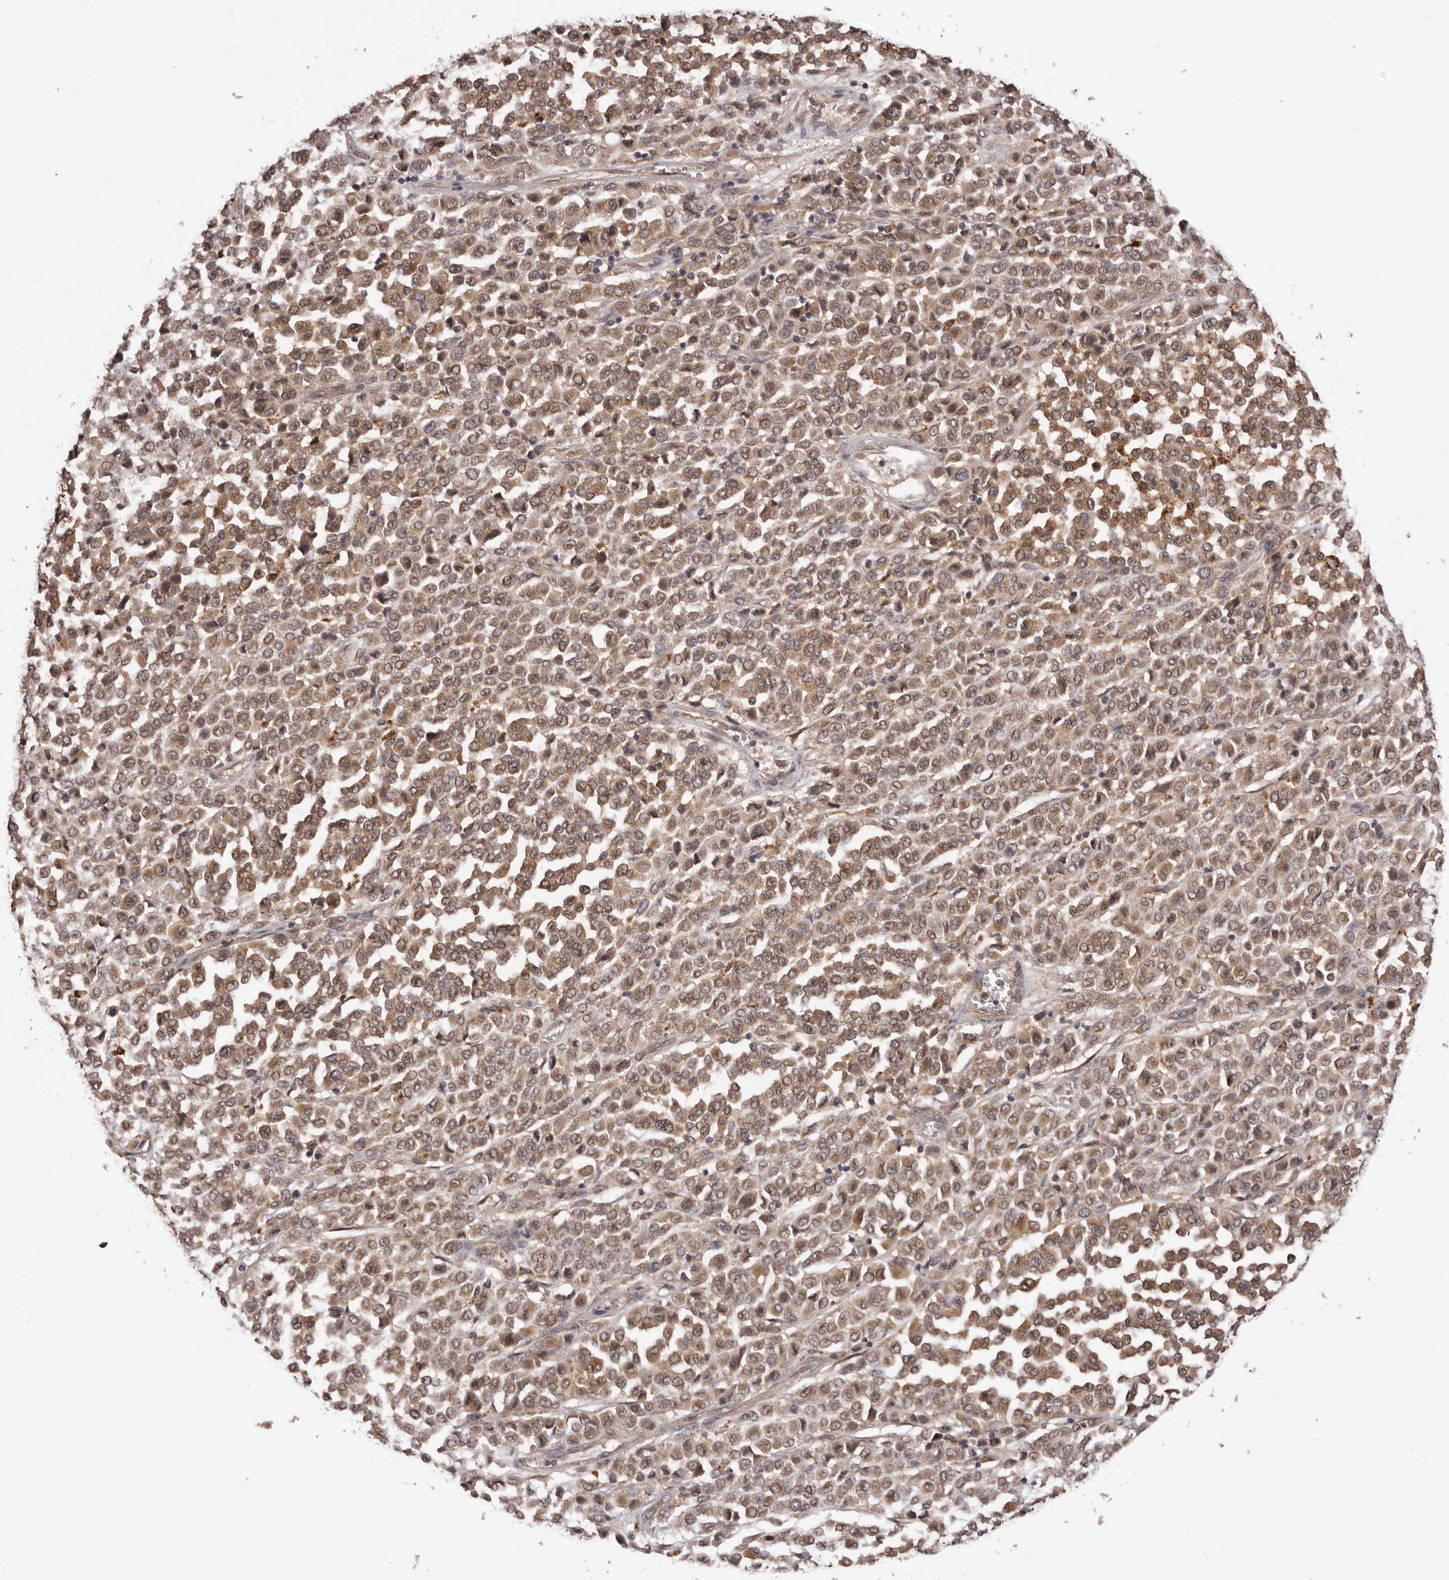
{"staining": {"intensity": "moderate", "quantity": ">75%", "location": "cytoplasmic/membranous,nuclear"}, "tissue": "melanoma", "cell_type": "Tumor cells", "image_type": "cancer", "snomed": [{"axis": "morphology", "description": "Malignant melanoma, Metastatic site"}, {"axis": "topography", "description": "Pancreas"}], "caption": "DAB (3,3'-diaminobenzidine) immunohistochemical staining of human melanoma reveals moderate cytoplasmic/membranous and nuclear protein staining in approximately >75% of tumor cells. (DAB IHC with brightfield microscopy, high magnification).", "gene": "MDP1", "patient": {"sex": "female", "age": 30}}